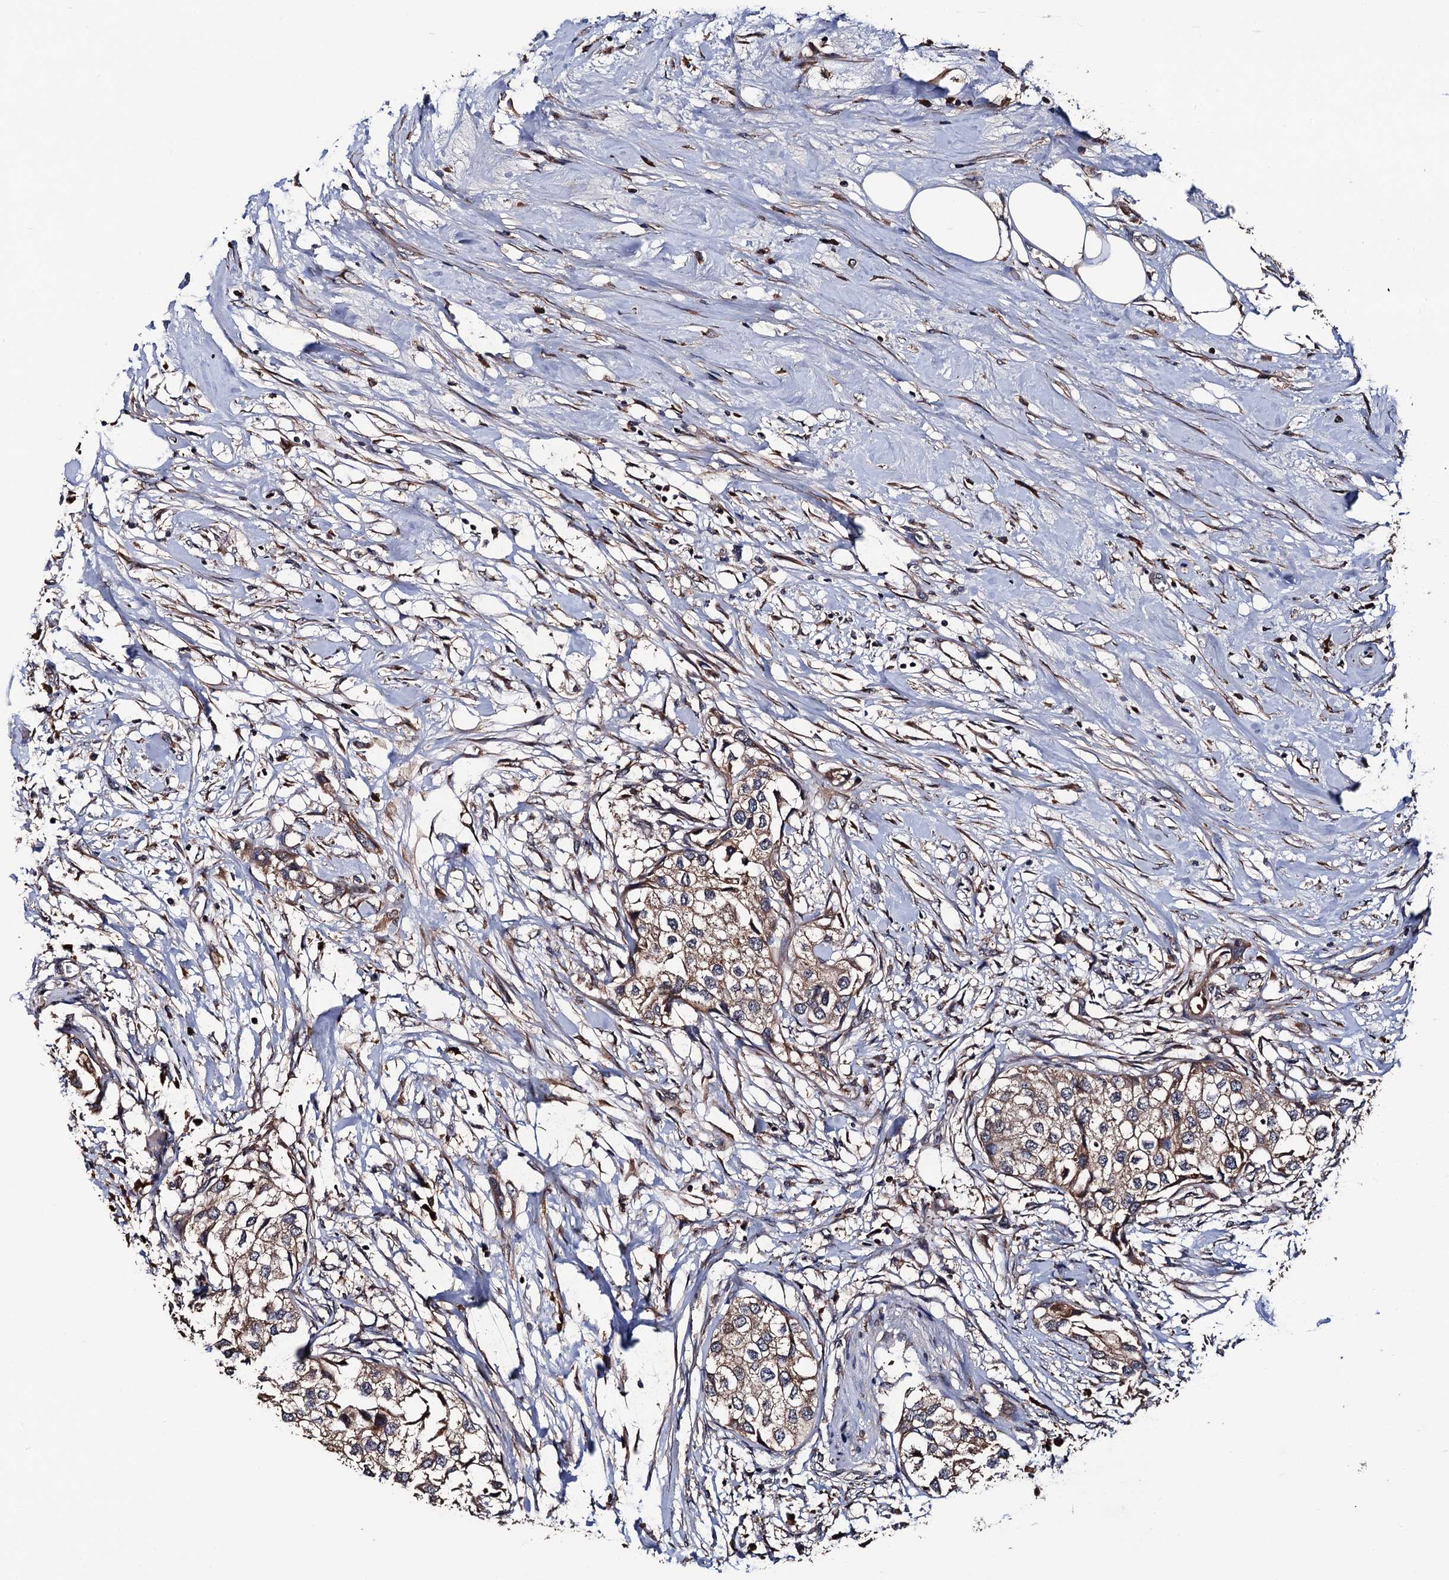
{"staining": {"intensity": "weak", "quantity": ">75%", "location": "cytoplasmic/membranous"}, "tissue": "urothelial cancer", "cell_type": "Tumor cells", "image_type": "cancer", "snomed": [{"axis": "morphology", "description": "Urothelial carcinoma, High grade"}, {"axis": "topography", "description": "Urinary bladder"}], "caption": "This is an image of IHC staining of urothelial cancer, which shows weak positivity in the cytoplasmic/membranous of tumor cells.", "gene": "RGS11", "patient": {"sex": "male", "age": 64}}